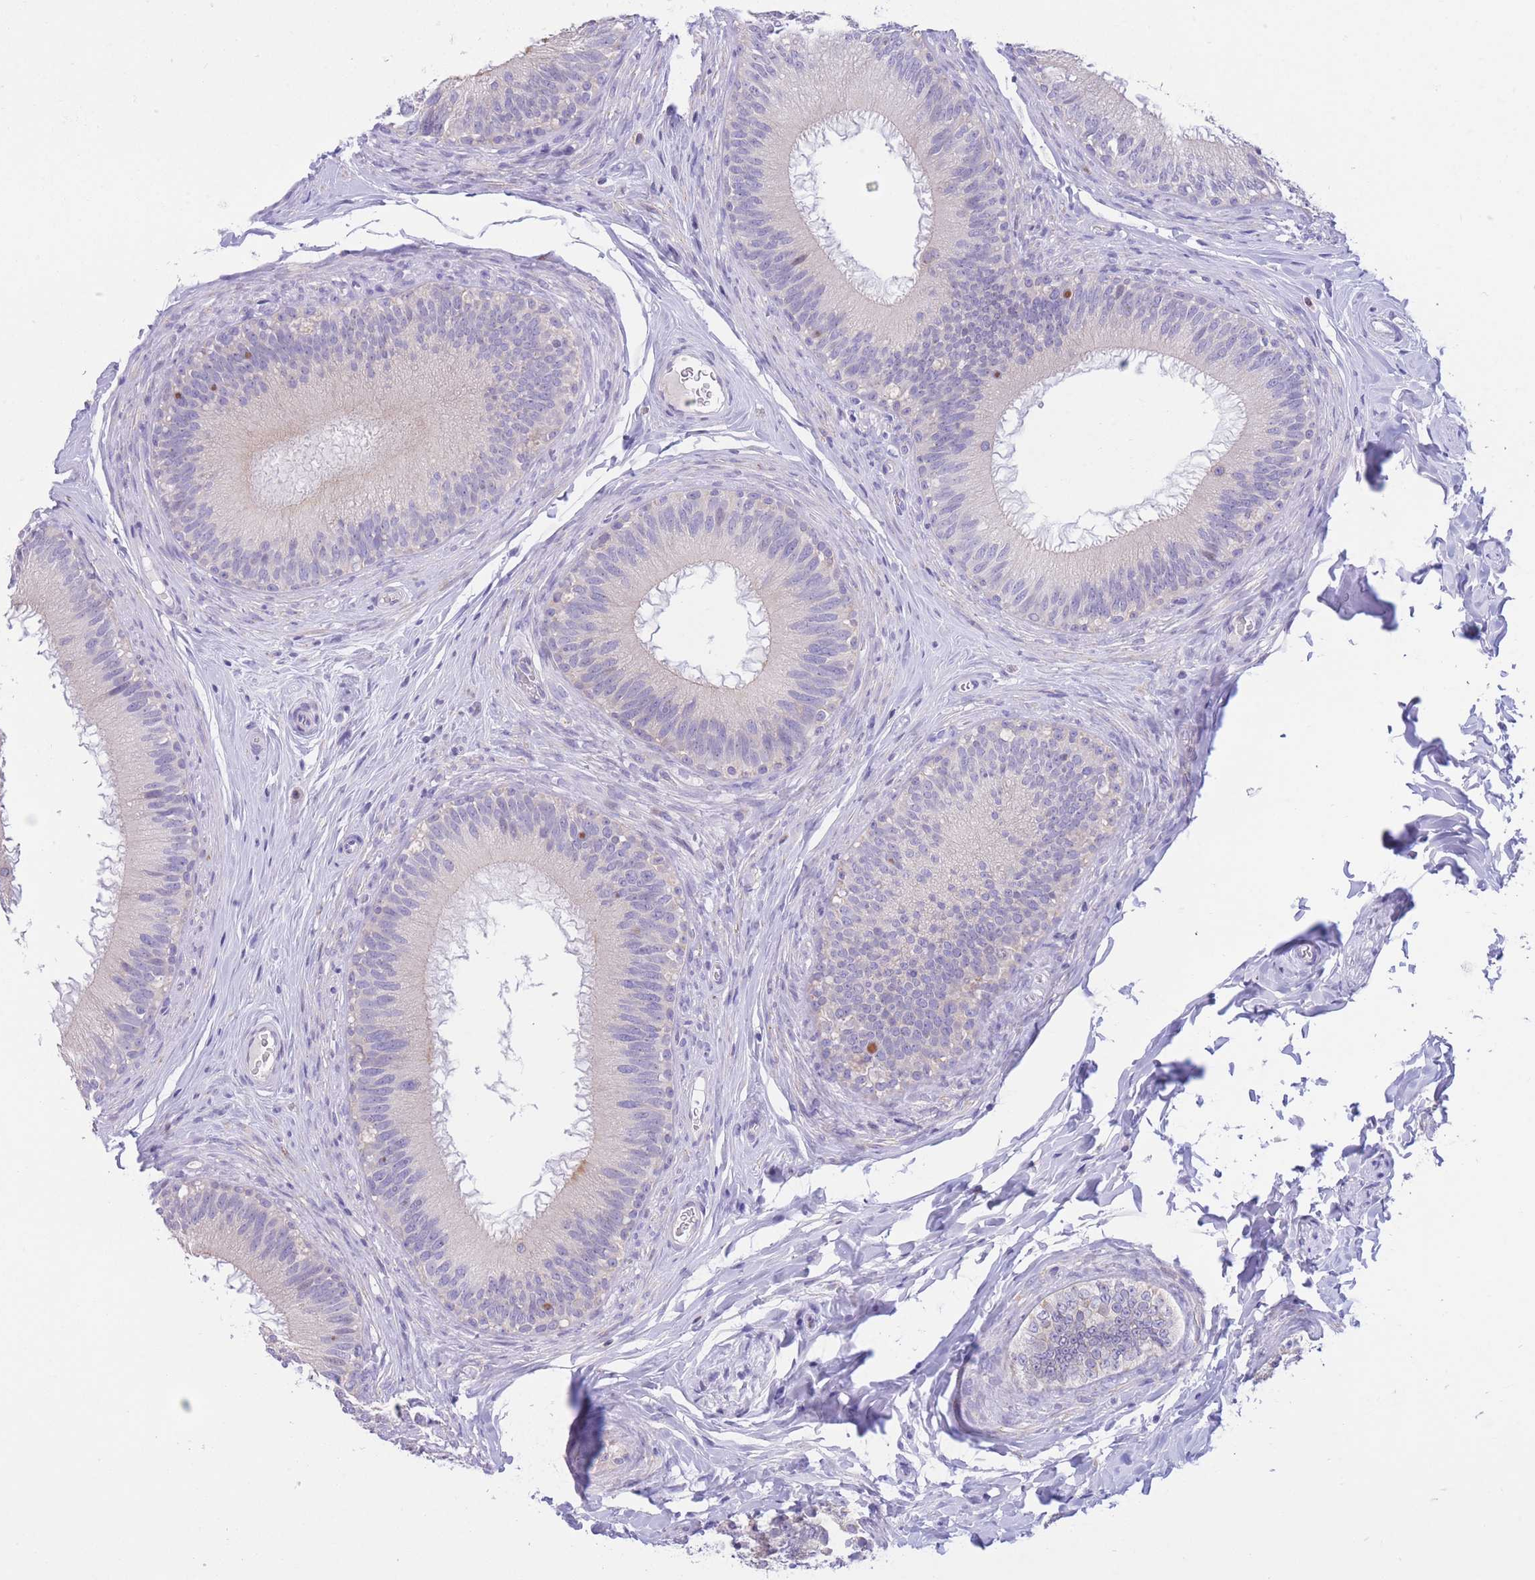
{"staining": {"intensity": "negative", "quantity": "none", "location": "none"}, "tissue": "epididymis", "cell_type": "Glandular cells", "image_type": "normal", "snomed": [{"axis": "morphology", "description": "Normal tissue, NOS"}, {"axis": "topography", "description": "Epididymis"}], "caption": "Protein analysis of unremarkable epididymis demonstrates no significant staining in glandular cells. Brightfield microscopy of IHC stained with DAB (3,3'-diaminobenzidine) (brown) and hematoxylin (blue), captured at high magnification.", "gene": "RPL39L", "patient": {"sex": "male", "age": 38}}